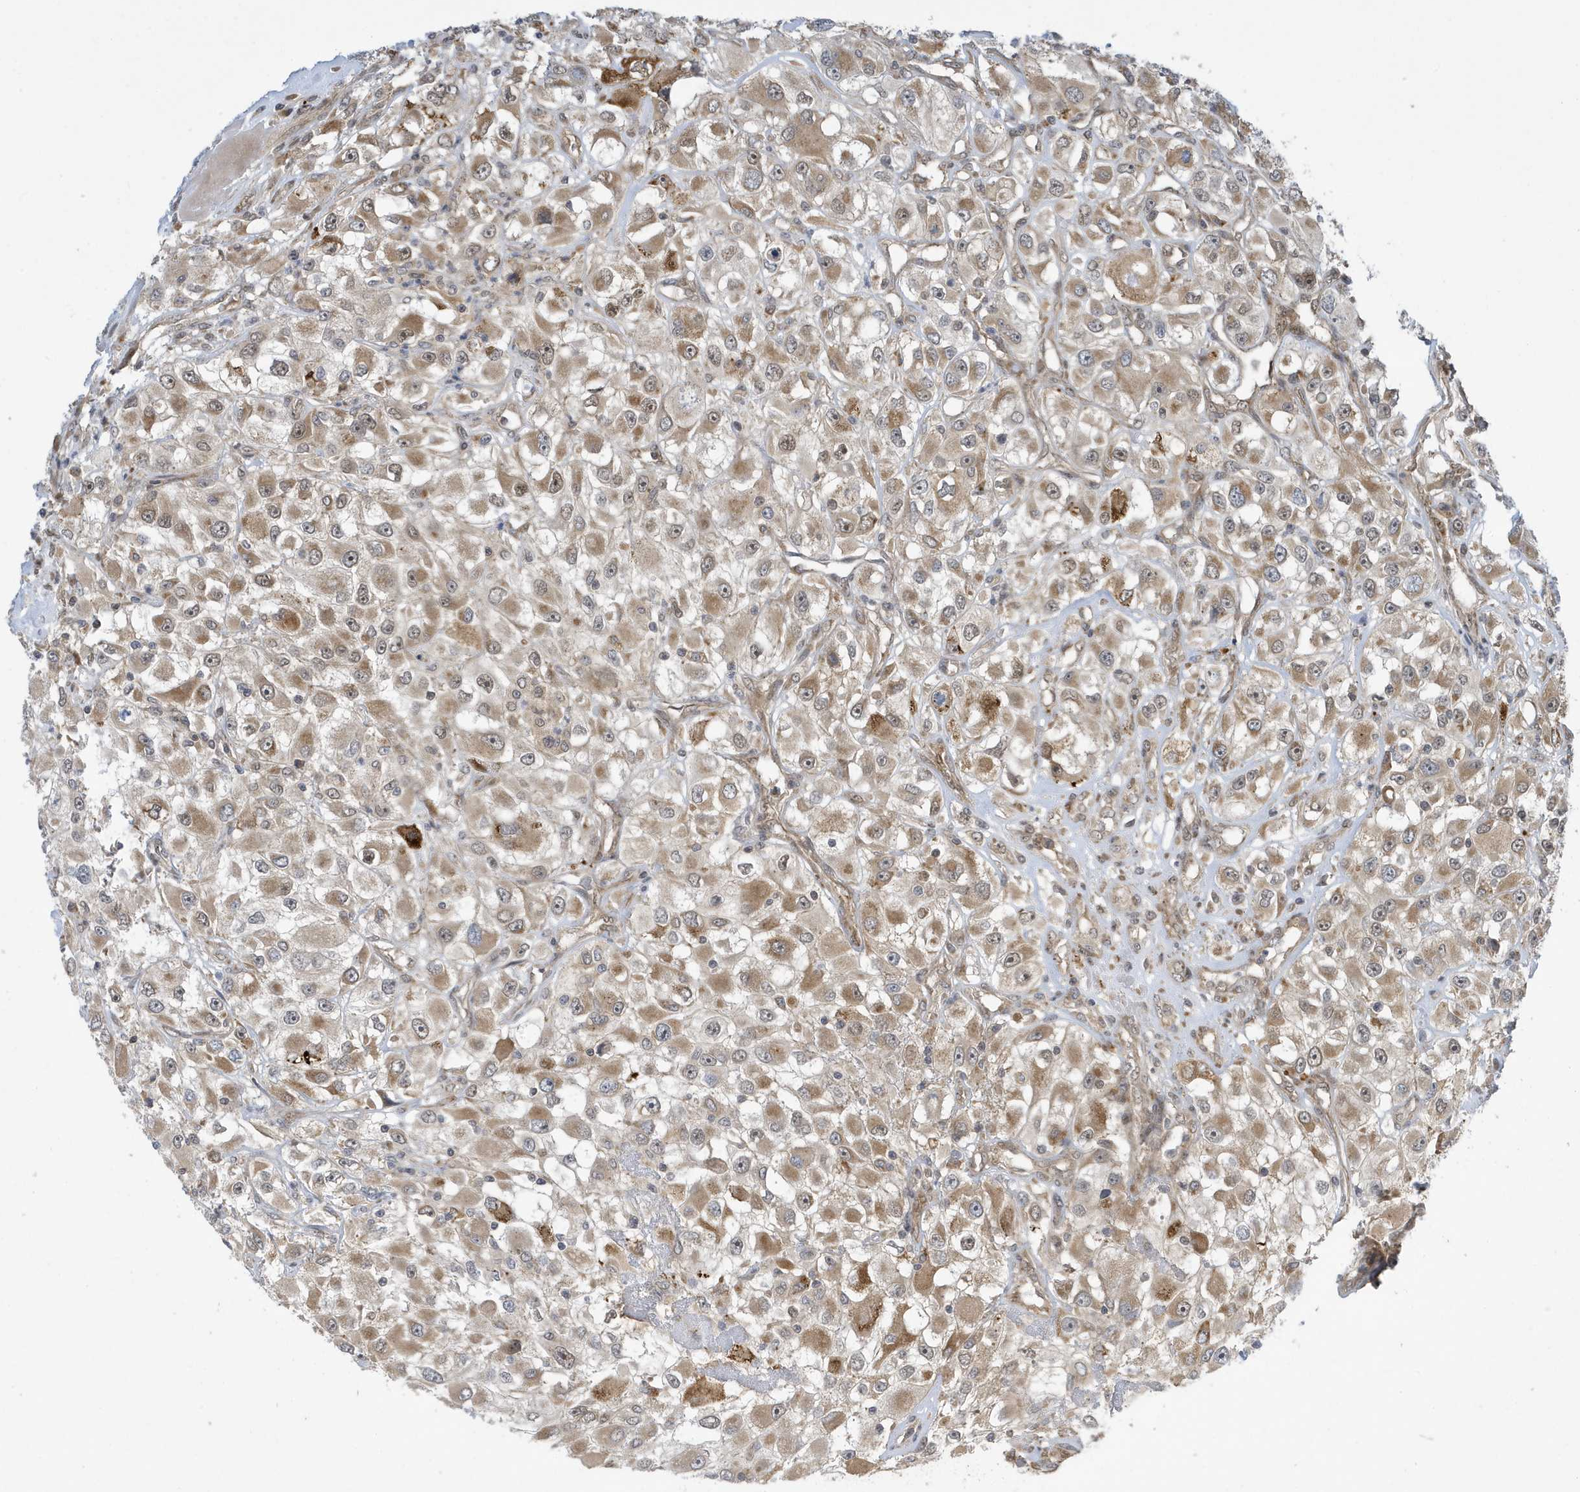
{"staining": {"intensity": "moderate", "quantity": ">75%", "location": "cytoplasmic/membranous"}, "tissue": "renal cancer", "cell_type": "Tumor cells", "image_type": "cancer", "snomed": [{"axis": "morphology", "description": "Adenocarcinoma, NOS"}, {"axis": "topography", "description": "Kidney"}], "caption": "Protein expression analysis of renal cancer exhibits moderate cytoplasmic/membranous expression in about >75% of tumor cells.", "gene": "NCOA7", "patient": {"sex": "female", "age": 52}}